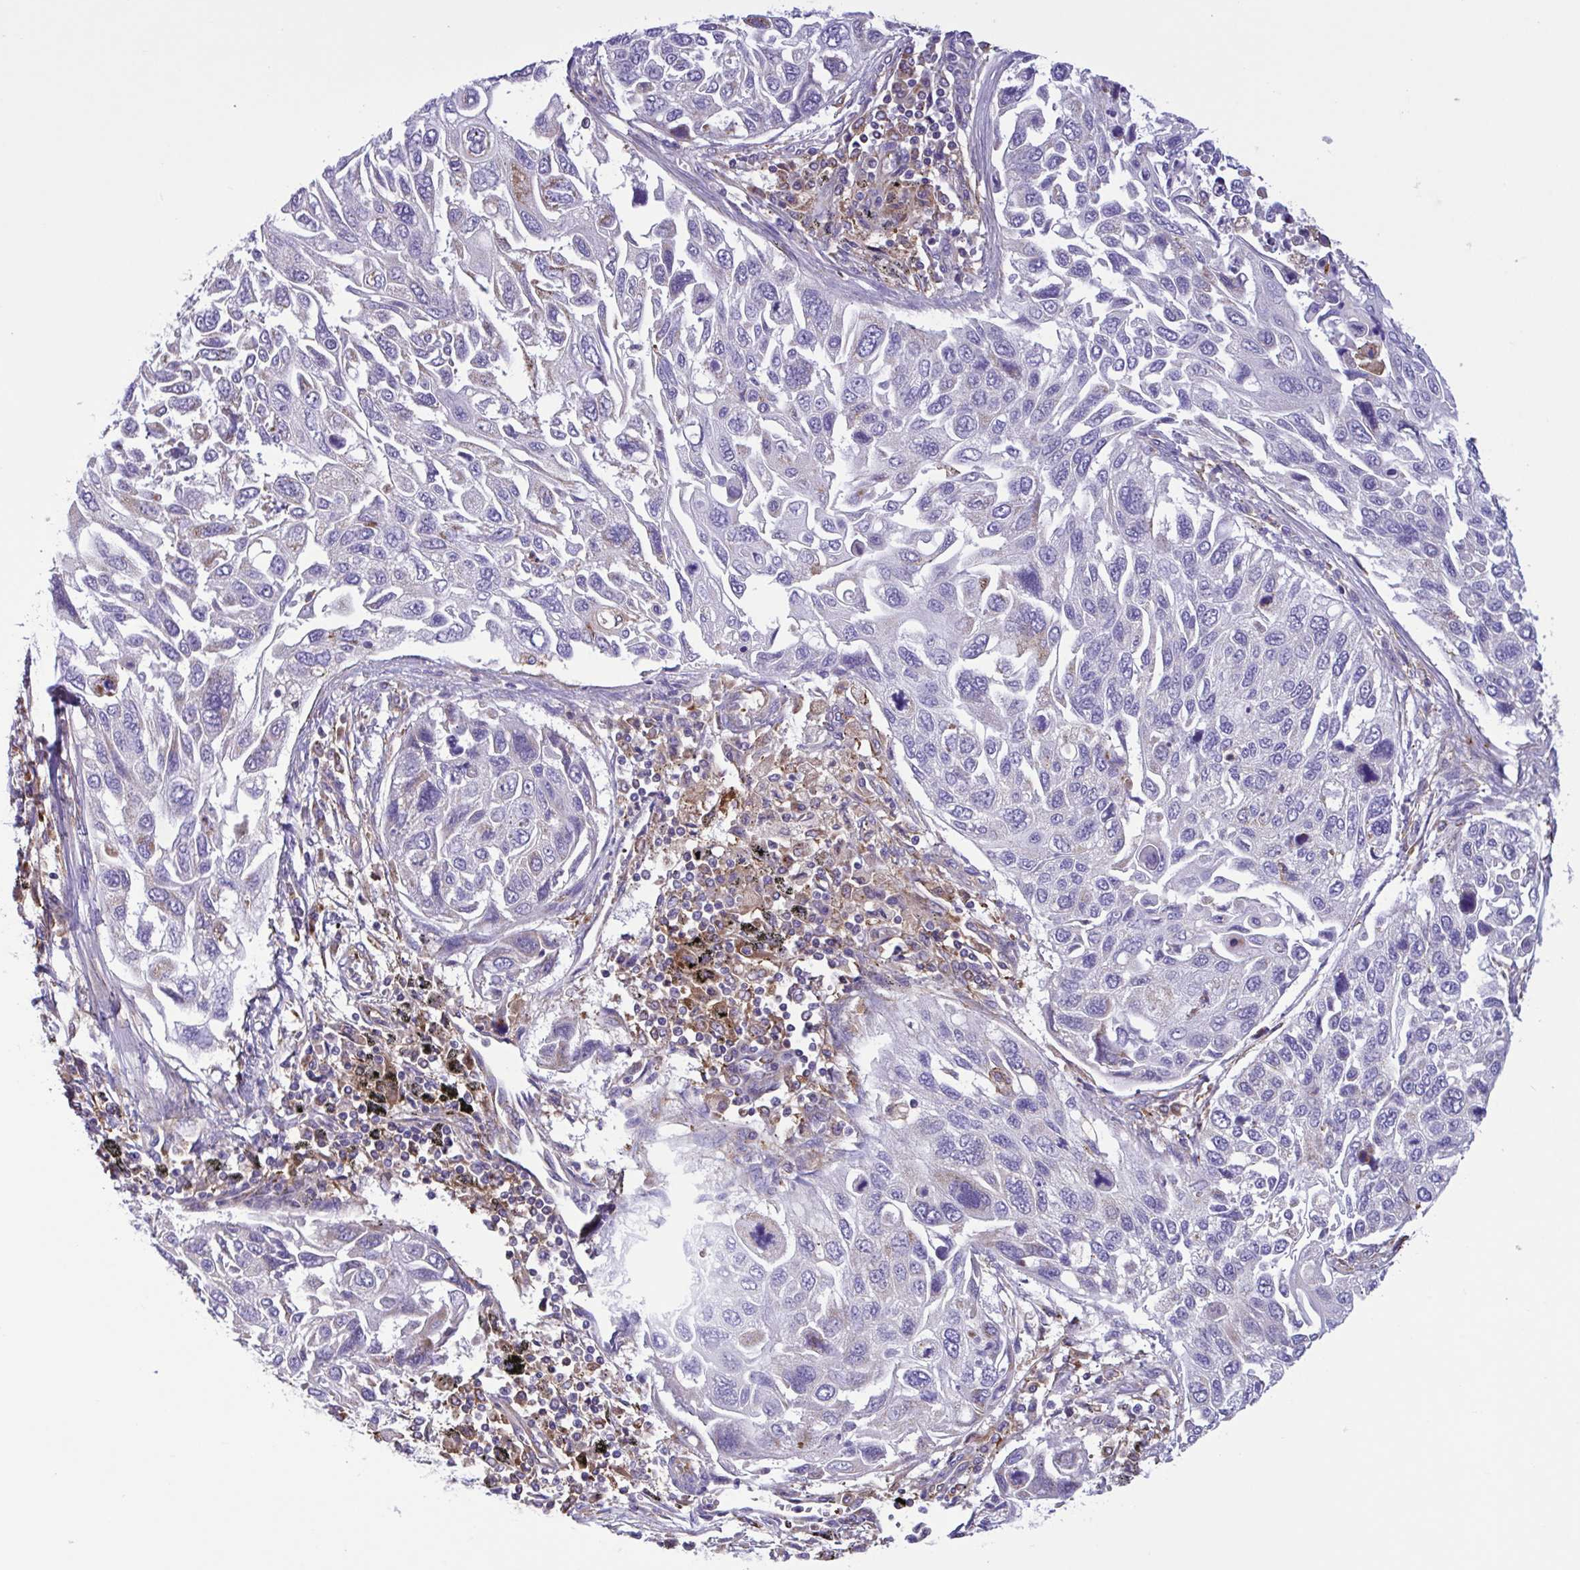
{"staining": {"intensity": "moderate", "quantity": "<25%", "location": "cytoplasmic/membranous"}, "tissue": "lung cancer", "cell_type": "Tumor cells", "image_type": "cancer", "snomed": [{"axis": "morphology", "description": "Squamous cell carcinoma, NOS"}, {"axis": "topography", "description": "Lung"}], "caption": "Immunohistochemical staining of lung cancer shows low levels of moderate cytoplasmic/membranous positivity in approximately <25% of tumor cells.", "gene": "OR51M1", "patient": {"sex": "male", "age": 62}}